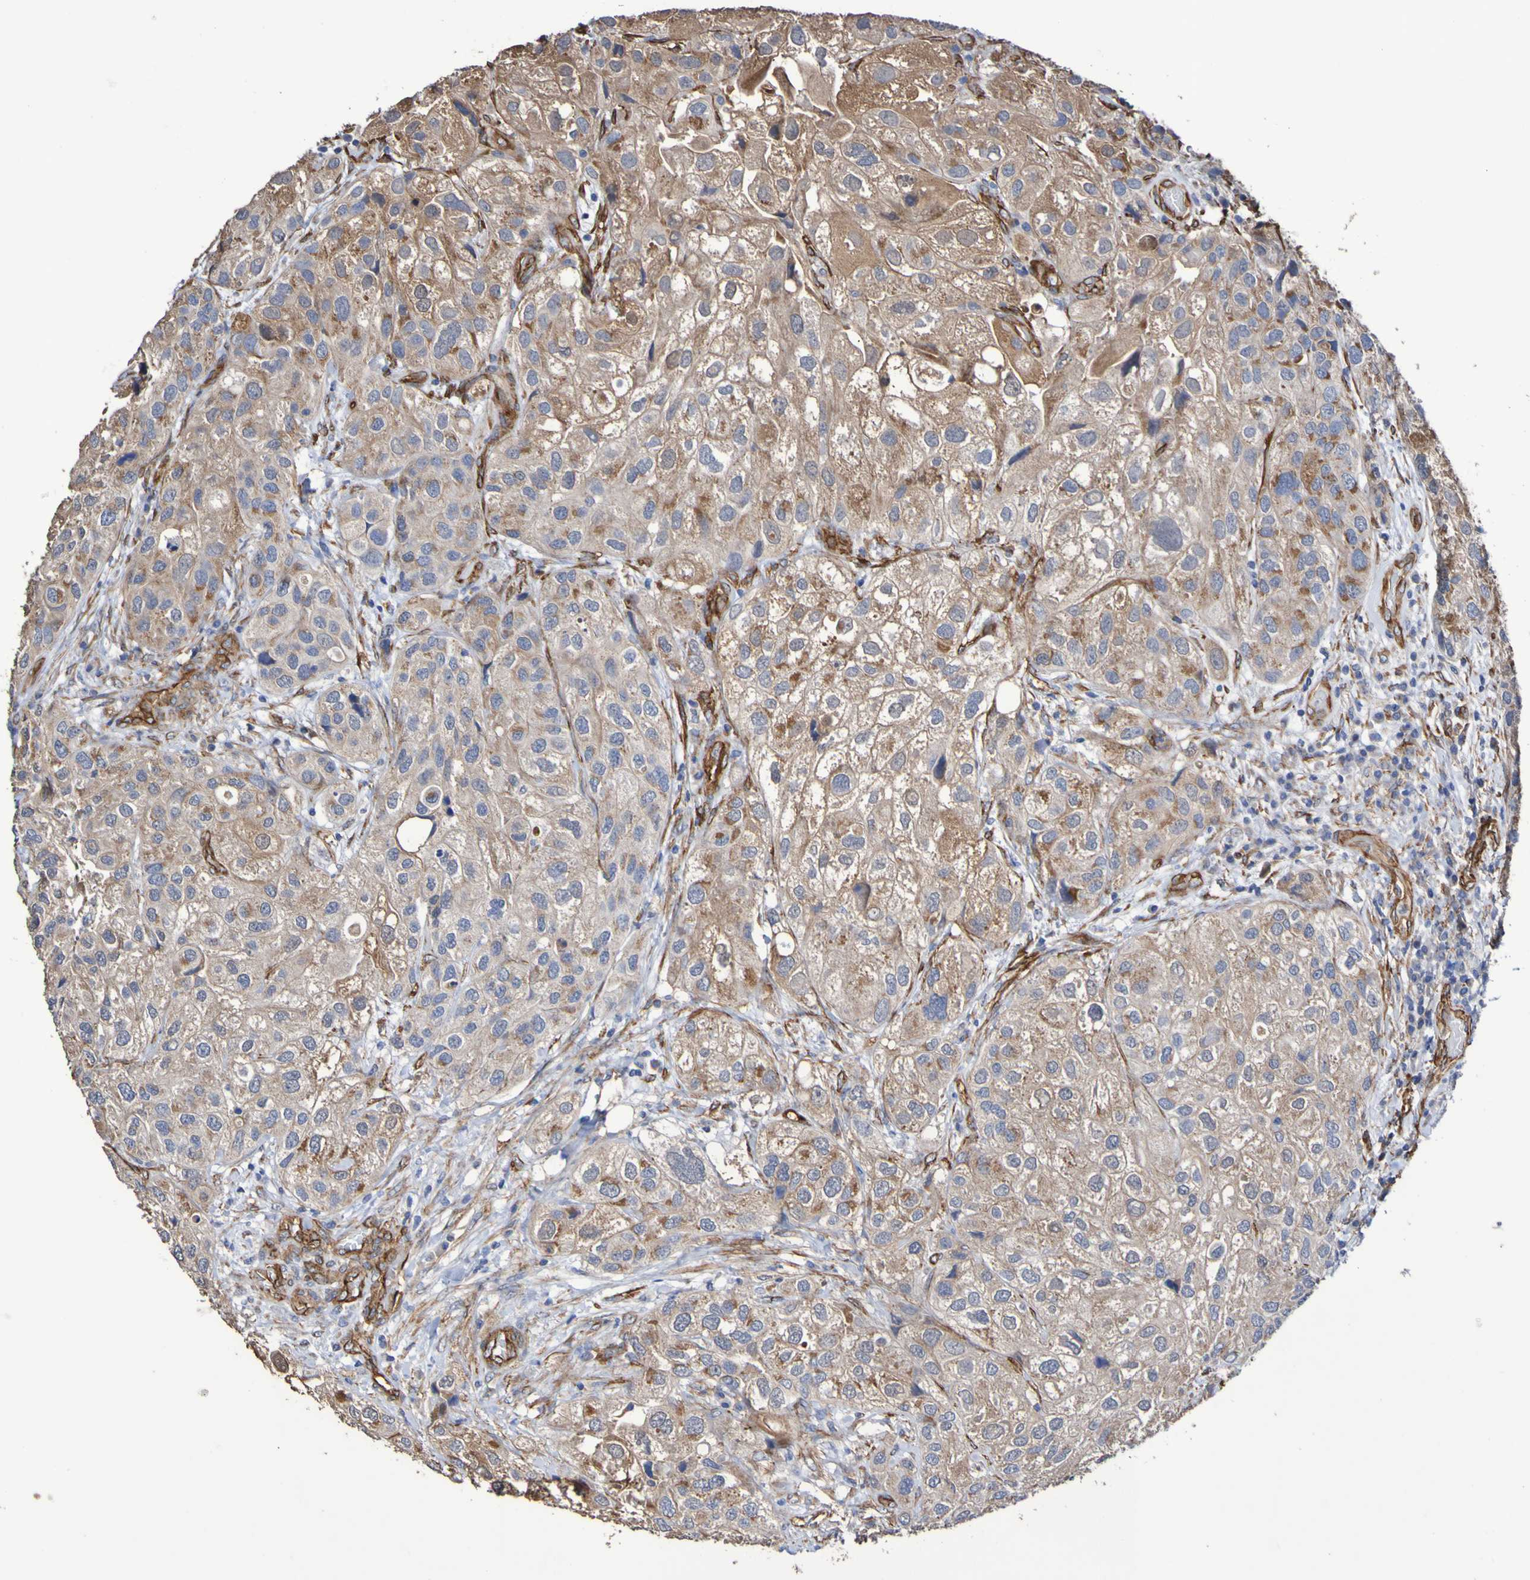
{"staining": {"intensity": "moderate", "quantity": ">75%", "location": "cytoplasmic/membranous"}, "tissue": "urothelial cancer", "cell_type": "Tumor cells", "image_type": "cancer", "snomed": [{"axis": "morphology", "description": "Urothelial carcinoma, High grade"}, {"axis": "topography", "description": "Urinary bladder"}], "caption": "IHC (DAB) staining of human urothelial cancer shows moderate cytoplasmic/membranous protein staining in about >75% of tumor cells.", "gene": "ELMOD3", "patient": {"sex": "female", "age": 64}}